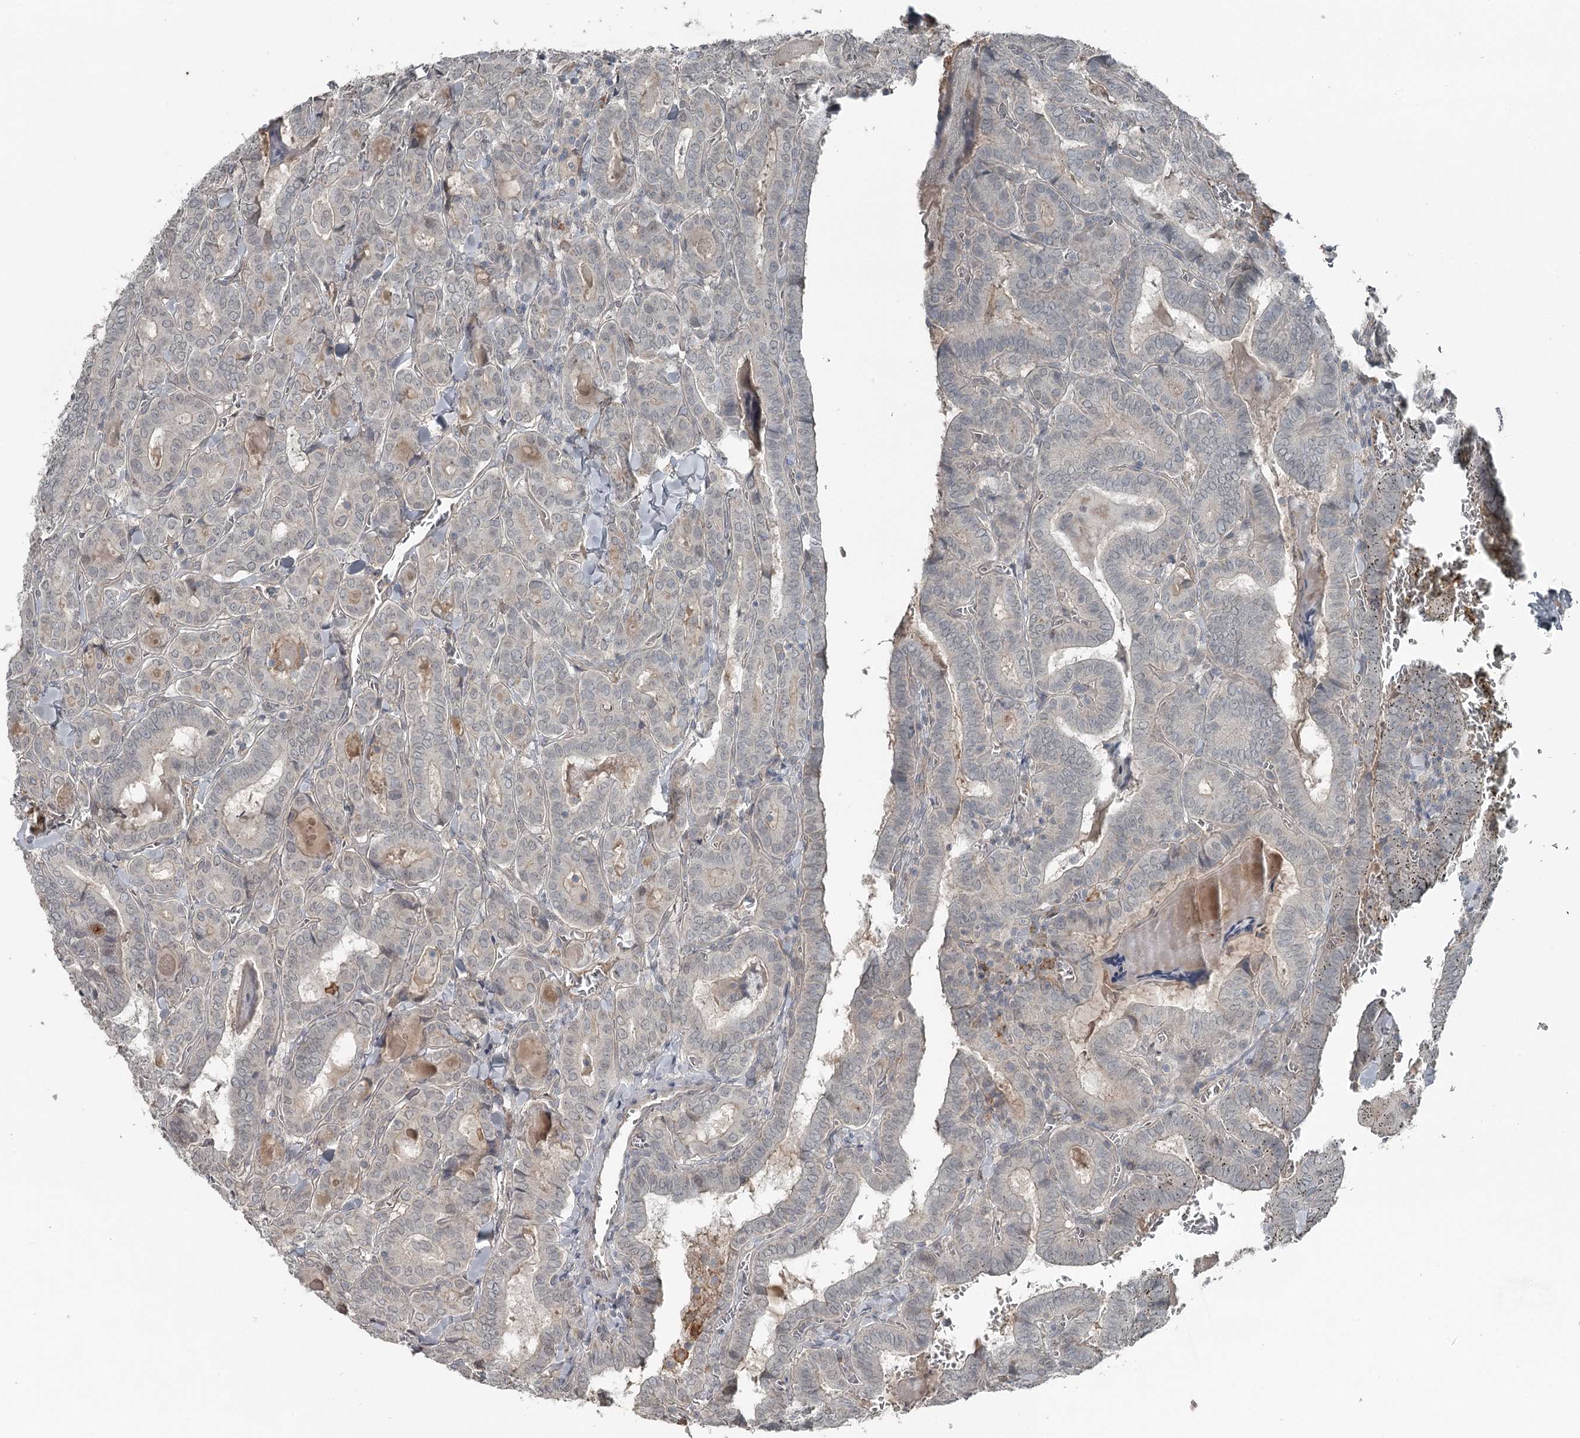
{"staining": {"intensity": "negative", "quantity": "none", "location": "none"}, "tissue": "thyroid cancer", "cell_type": "Tumor cells", "image_type": "cancer", "snomed": [{"axis": "morphology", "description": "Papillary adenocarcinoma, NOS"}, {"axis": "topography", "description": "Thyroid gland"}], "caption": "High power microscopy histopathology image of an immunohistochemistry histopathology image of thyroid papillary adenocarcinoma, revealing no significant staining in tumor cells.", "gene": "SLC39A8", "patient": {"sex": "female", "age": 72}}